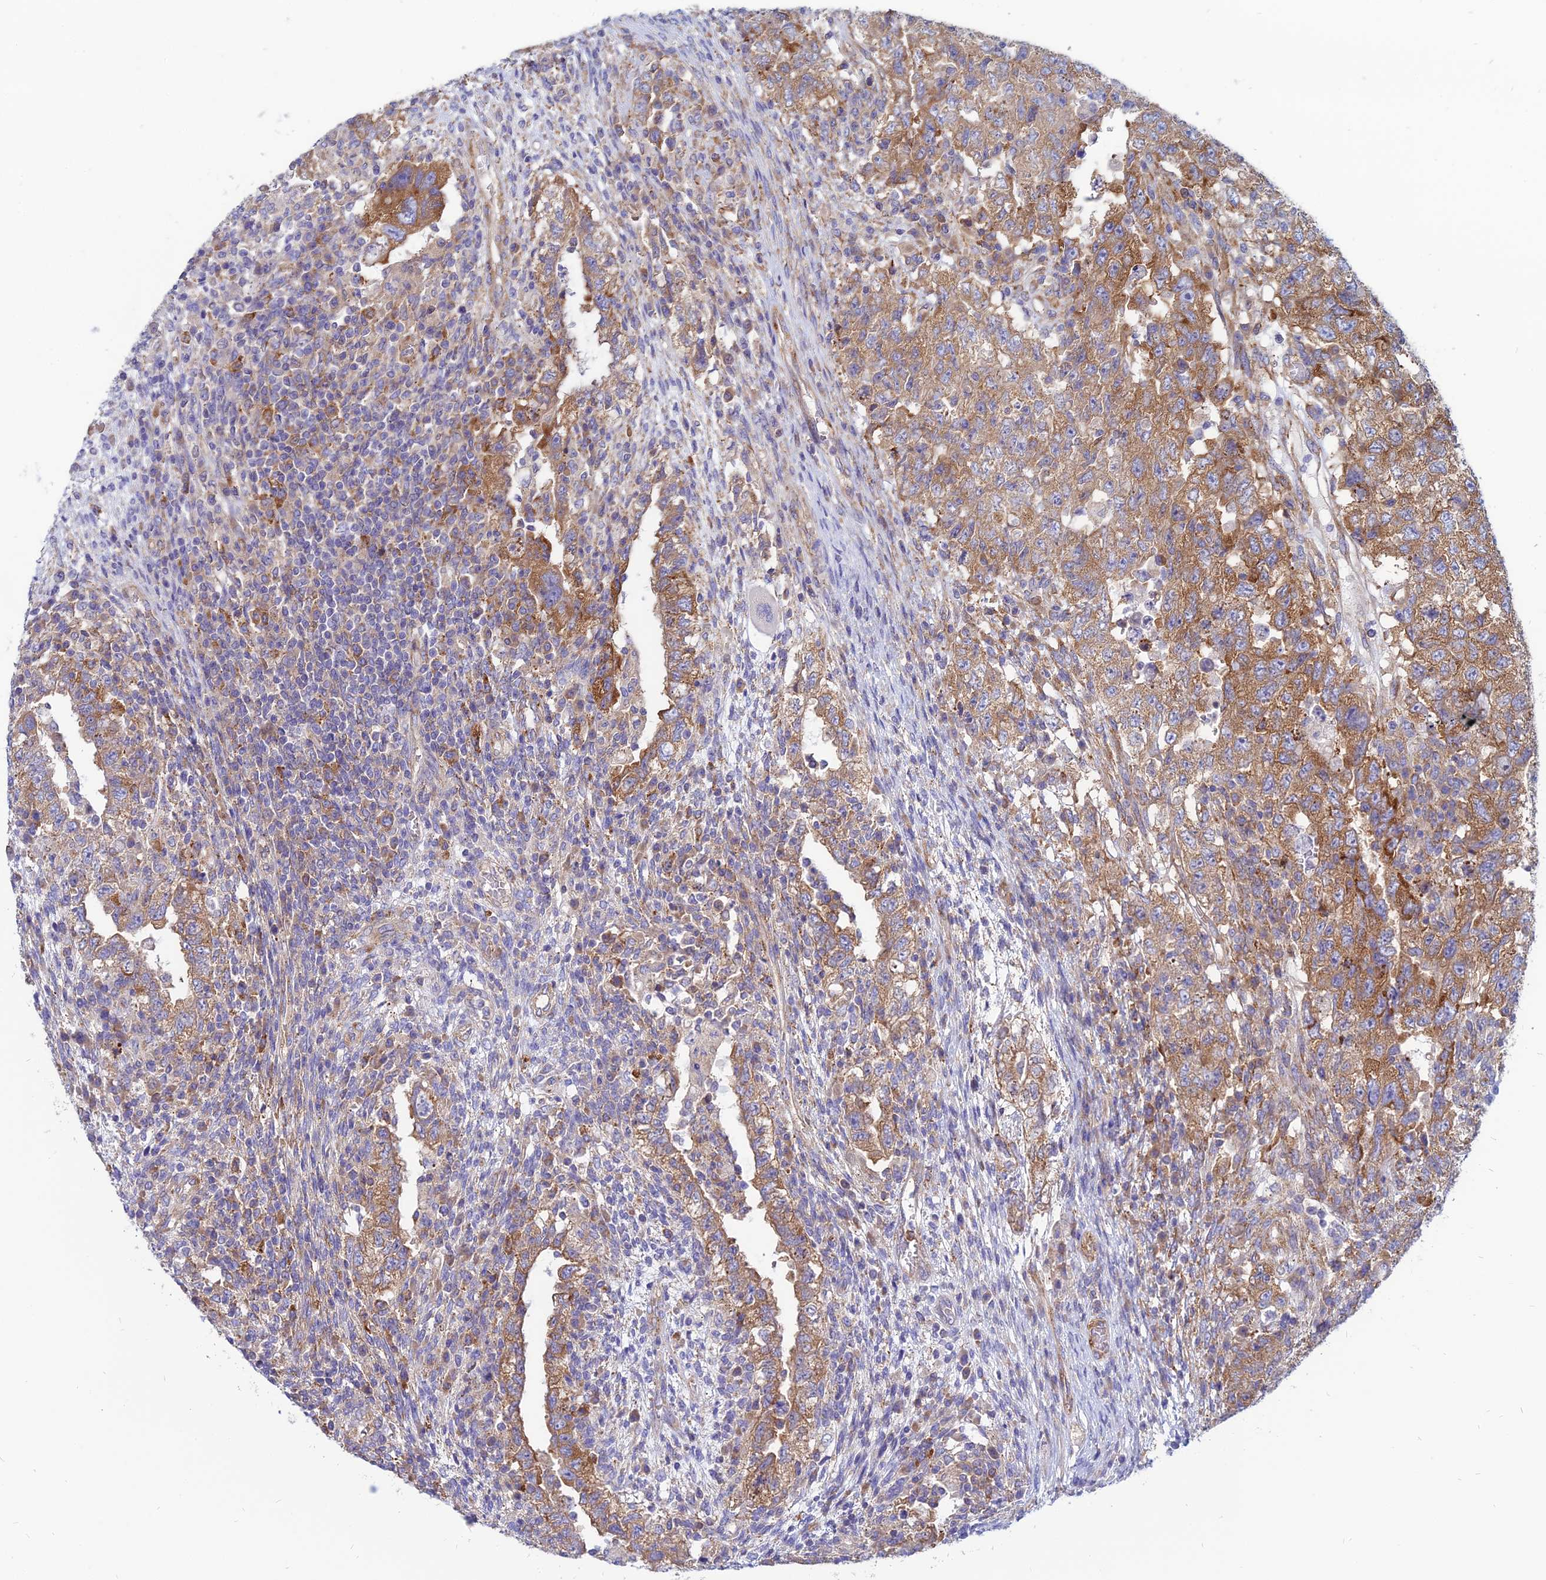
{"staining": {"intensity": "moderate", "quantity": ">75%", "location": "cytoplasmic/membranous"}, "tissue": "testis cancer", "cell_type": "Tumor cells", "image_type": "cancer", "snomed": [{"axis": "morphology", "description": "Carcinoma, Embryonal, NOS"}, {"axis": "topography", "description": "Testis"}], "caption": "Protein expression analysis of embryonal carcinoma (testis) shows moderate cytoplasmic/membranous staining in about >75% of tumor cells.", "gene": "TXLNA", "patient": {"sex": "male", "age": 26}}